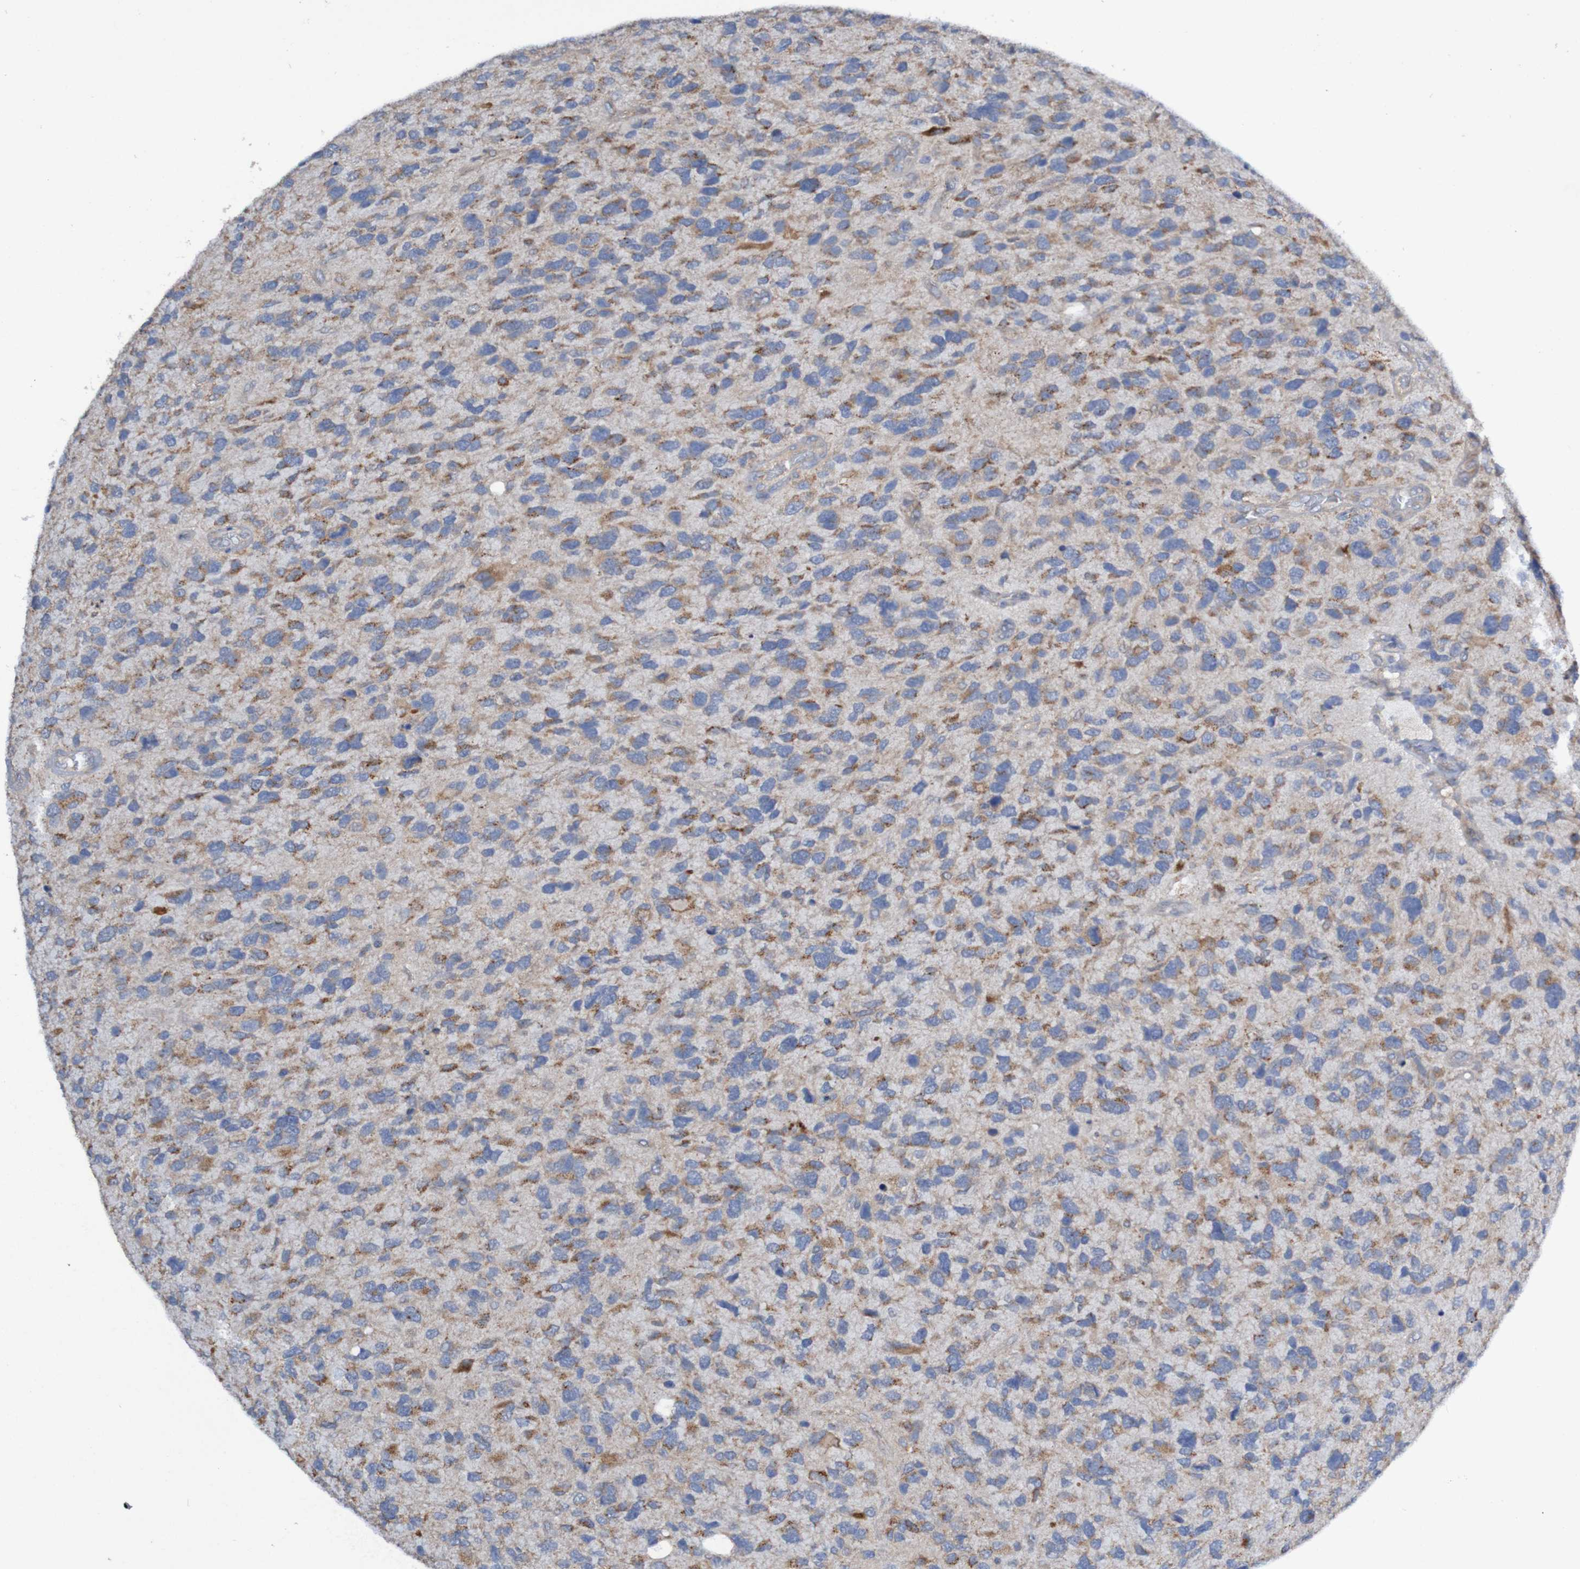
{"staining": {"intensity": "moderate", "quantity": ">75%", "location": "cytoplasmic/membranous"}, "tissue": "glioma", "cell_type": "Tumor cells", "image_type": "cancer", "snomed": [{"axis": "morphology", "description": "Glioma, malignant, High grade"}, {"axis": "topography", "description": "Brain"}], "caption": "Tumor cells display medium levels of moderate cytoplasmic/membranous positivity in about >75% of cells in human malignant glioma (high-grade).", "gene": "LMBRD2", "patient": {"sex": "female", "age": 58}}